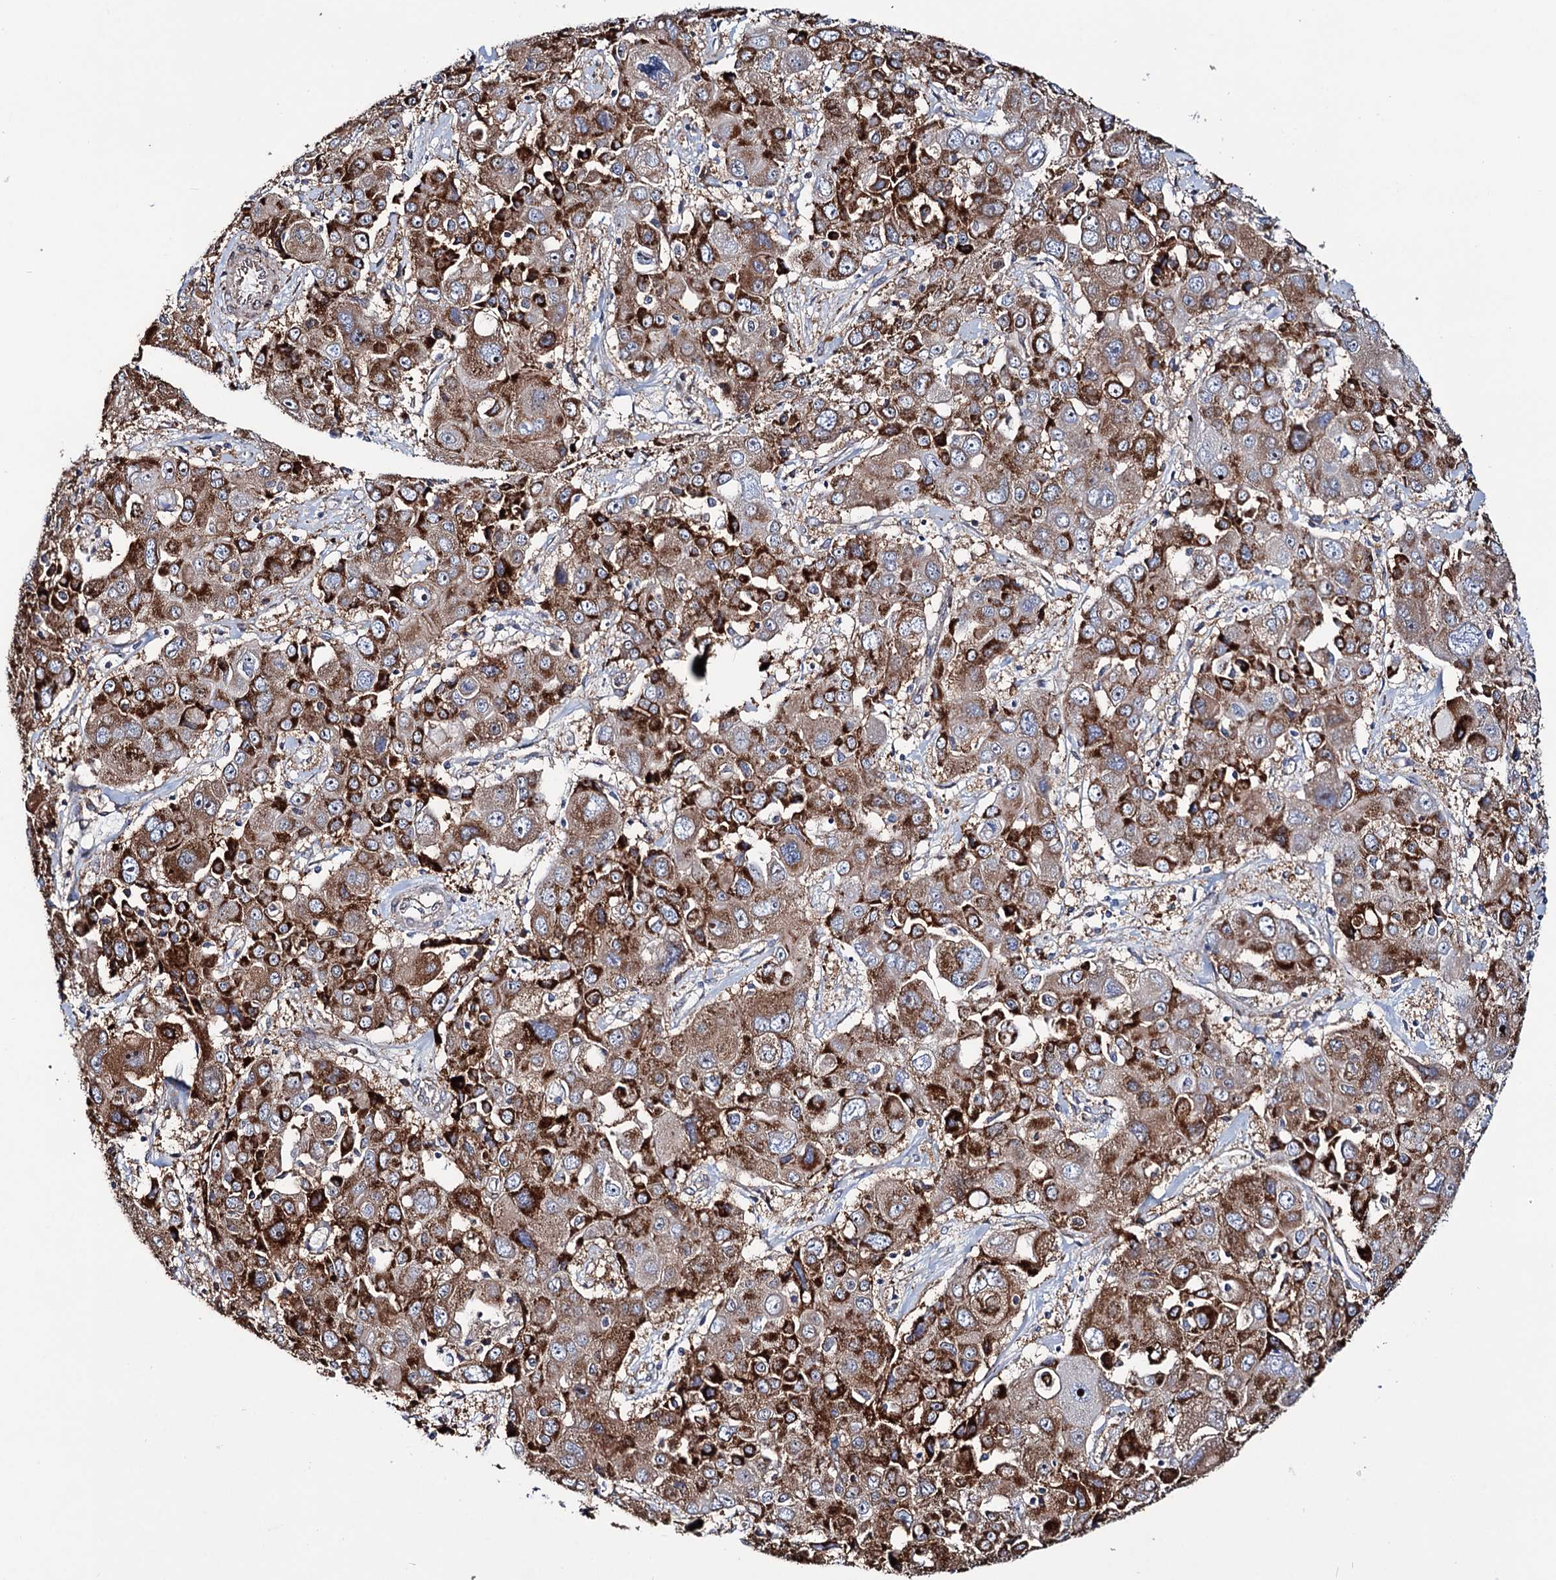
{"staining": {"intensity": "strong", "quantity": ">75%", "location": "cytoplasmic/membranous"}, "tissue": "liver cancer", "cell_type": "Tumor cells", "image_type": "cancer", "snomed": [{"axis": "morphology", "description": "Cholangiocarcinoma"}, {"axis": "topography", "description": "Liver"}], "caption": "Immunohistochemistry (IHC) (DAB) staining of human cholangiocarcinoma (liver) exhibits strong cytoplasmic/membranous protein staining in about >75% of tumor cells.", "gene": "PTDSS2", "patient": {"sex": "male", "age": 67}}